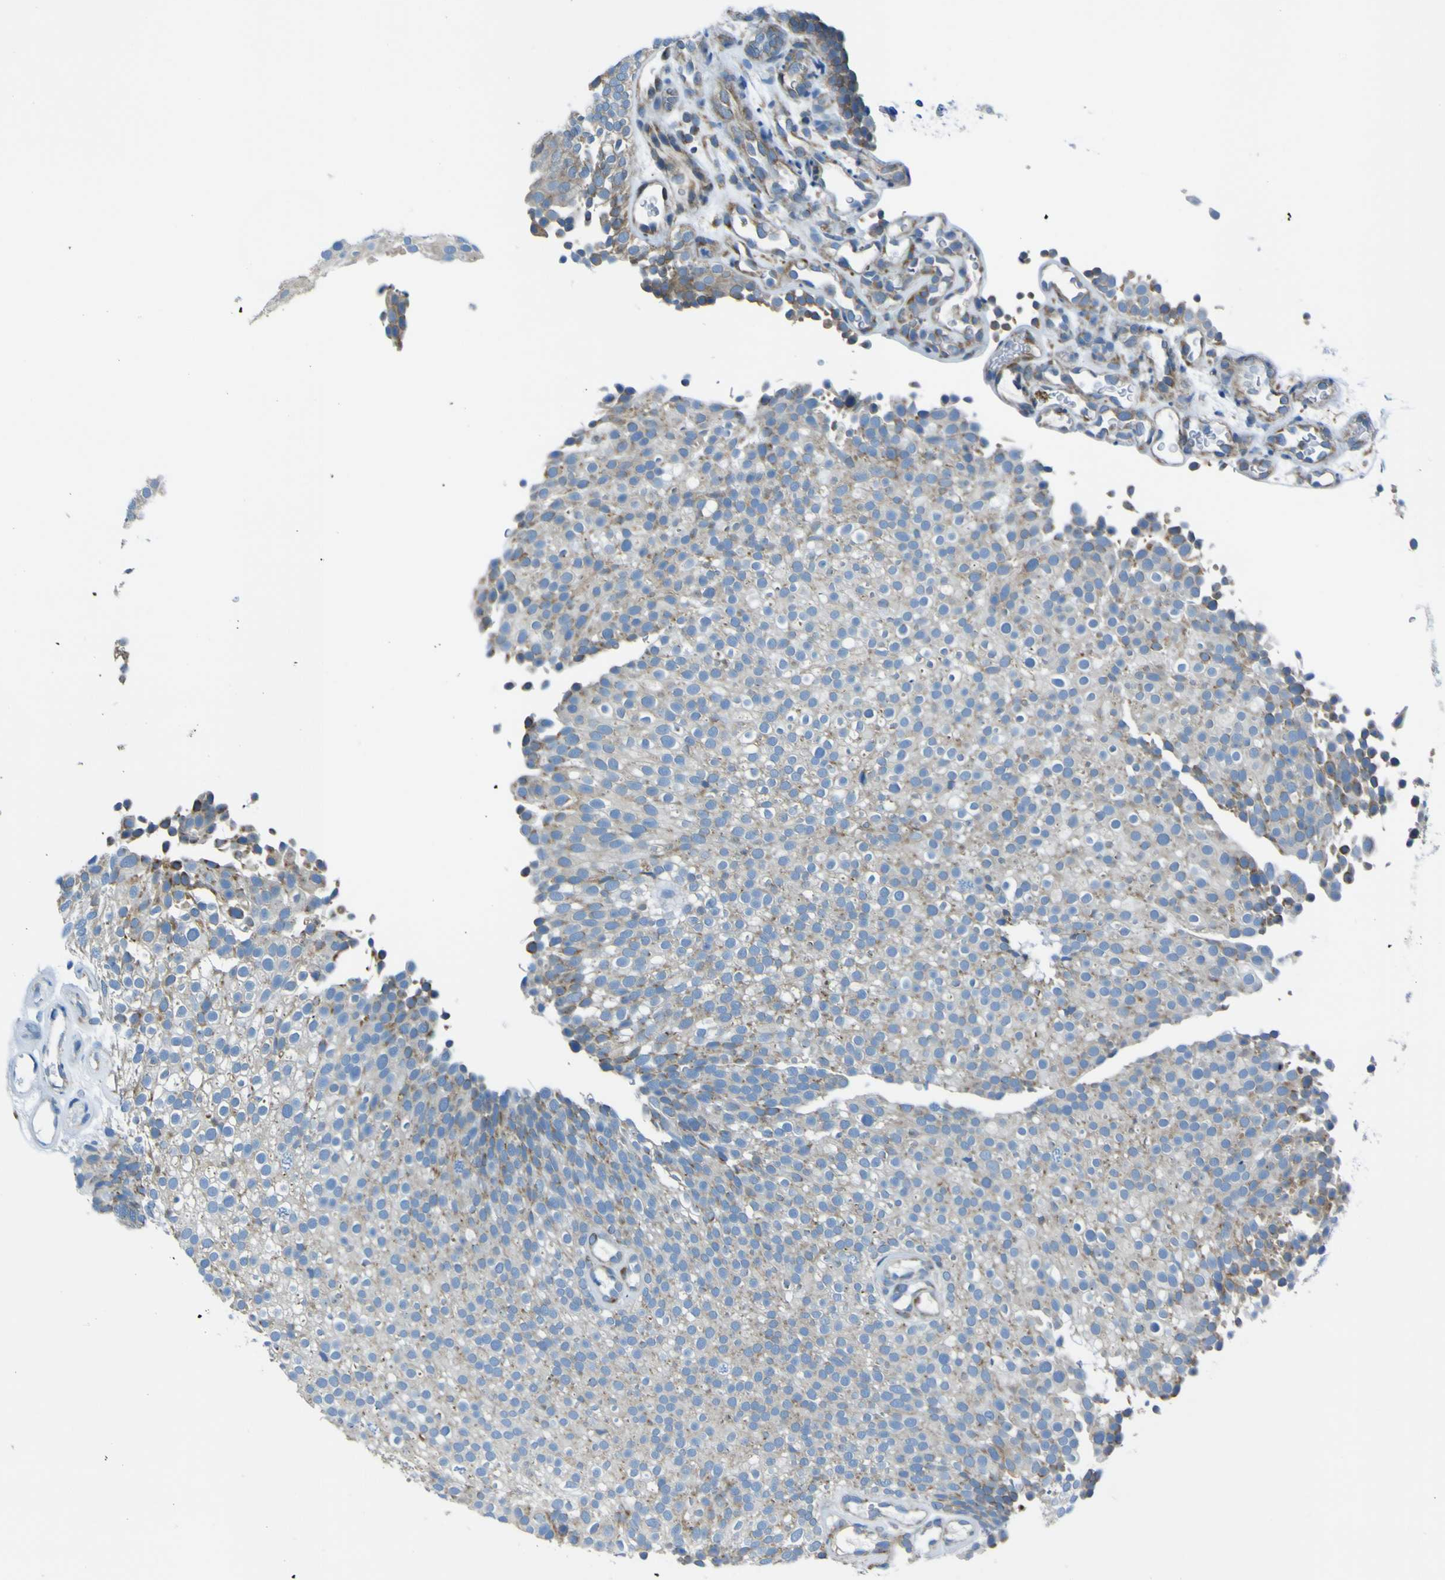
{"staining": {"intensity": "moderate", "quantity": "25%-75%", "location": "cytoplasmic/membranous"}, "tissue": "urothelial cancer", "cell_type": "Tumor cells", "image_type": "cancer", "snomed": [{"axis": "morphology", "description": "Urothelial carcinoma, Low grade"}, {"axis": "topography", "description": "Urinary bladder"}], "caption": "Immunohistochemical staining of urothelial carcinoma (low-grade) shows medium levels of moderate cytoplasmic/membranous positivity in about 25%-75% of tumor cells.", "gene": "STIM1", "patient": {"sex": "male", "age": 78}}